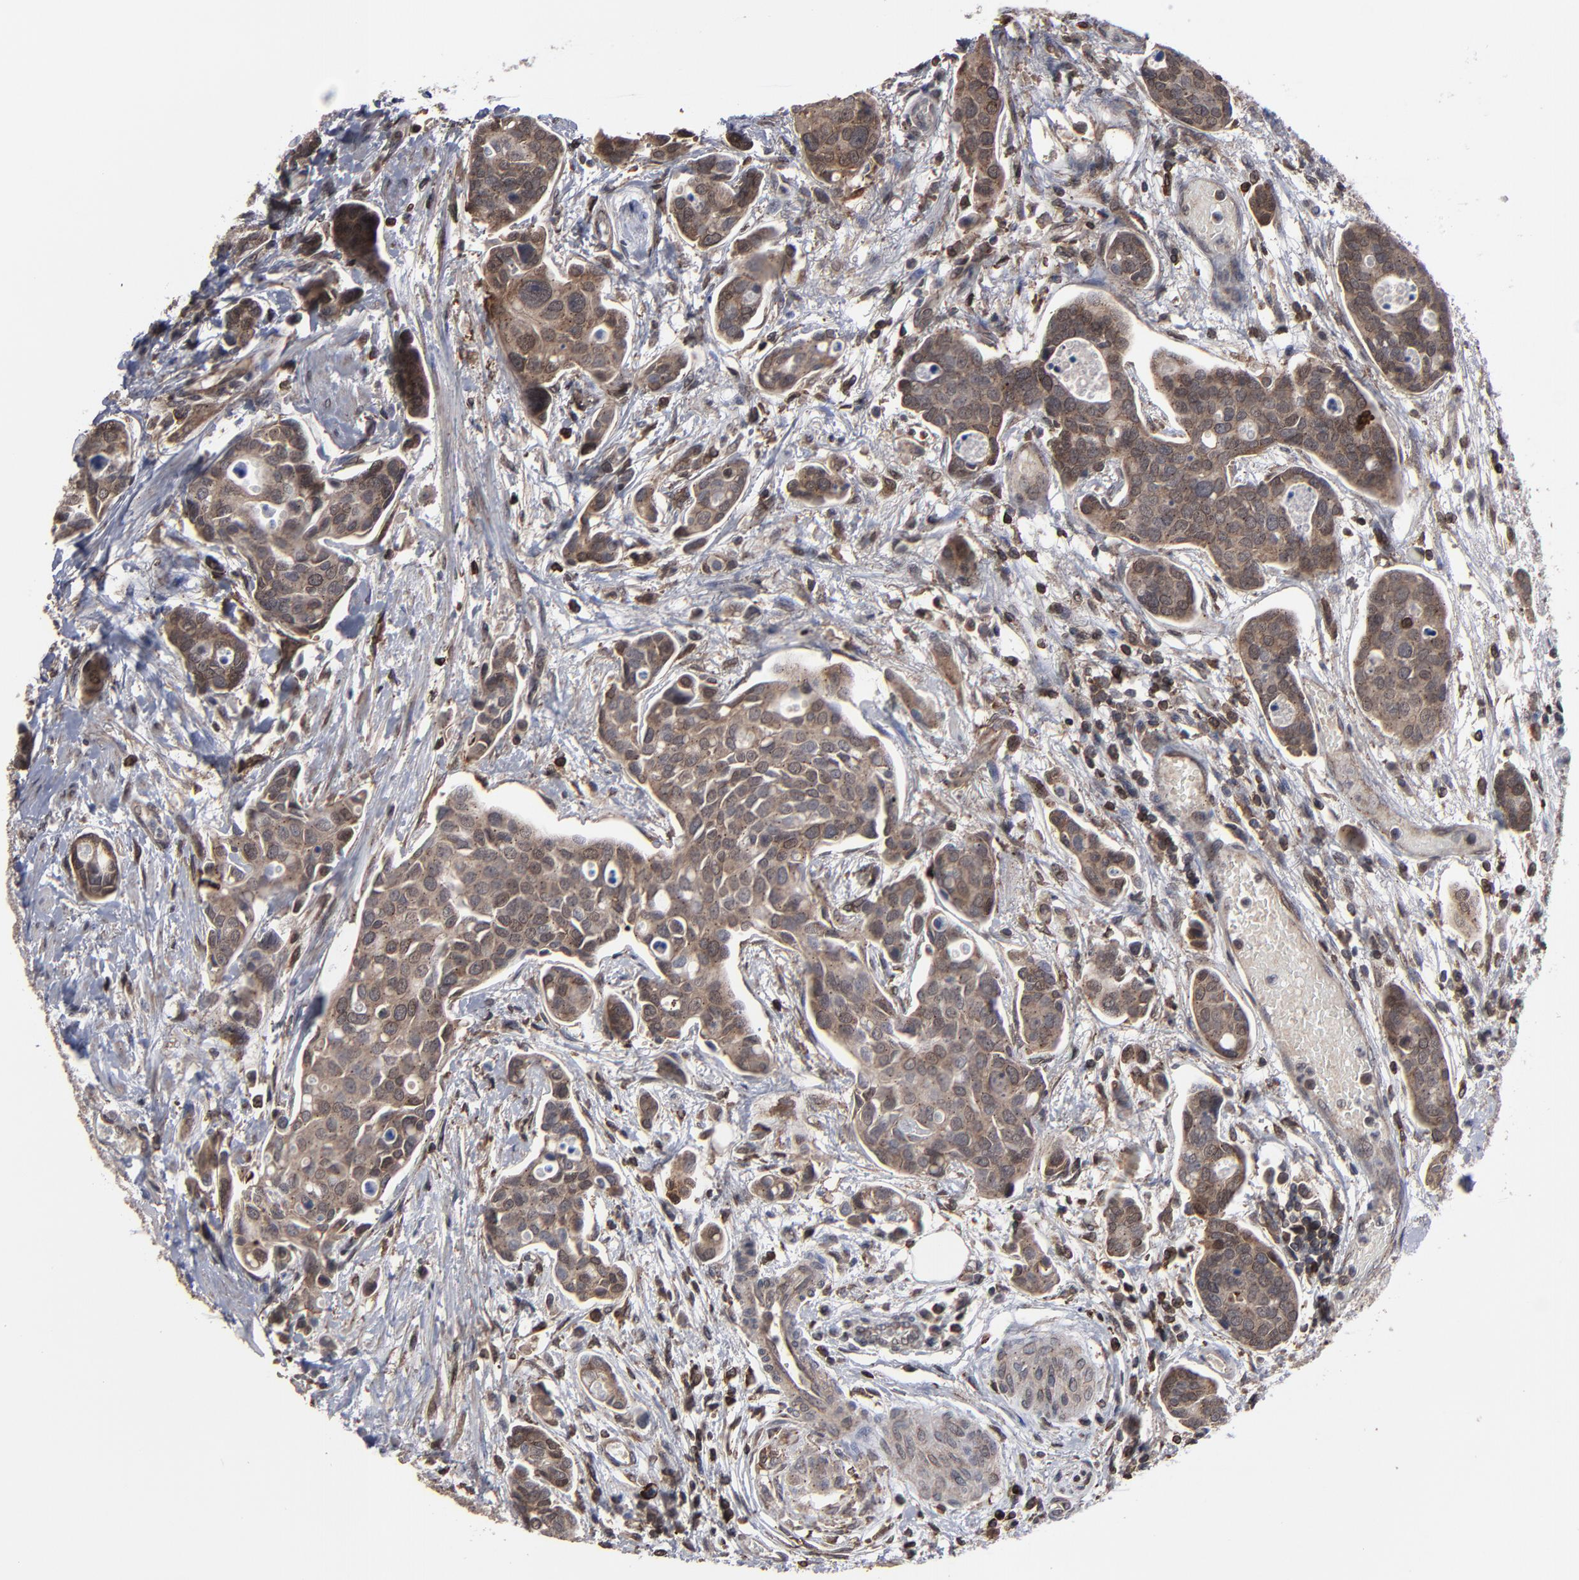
{"staining": {"intensity": "moderate", "quantity": ">75%", "location": "cytoplasmic/membranous,nuclear"}, "tissue": "urothelial cancer", "cell_type": "Tumor cells", "image_type": "cancer", "snomed": [{"axis": "morphology", "description": "Urothelial carcinoma, High grade"}, {"axis": "topography", "description": "Urinary bladder"}], "caption": "IHC (DAB) staining of urothelial cancer demonstrates moderate cytoplasmic/membranous and nuclear protein expression in approximately >75% of tumor cells.", "gene": "KIAA2026", "patient": {"sex": "male", "age": 78}}